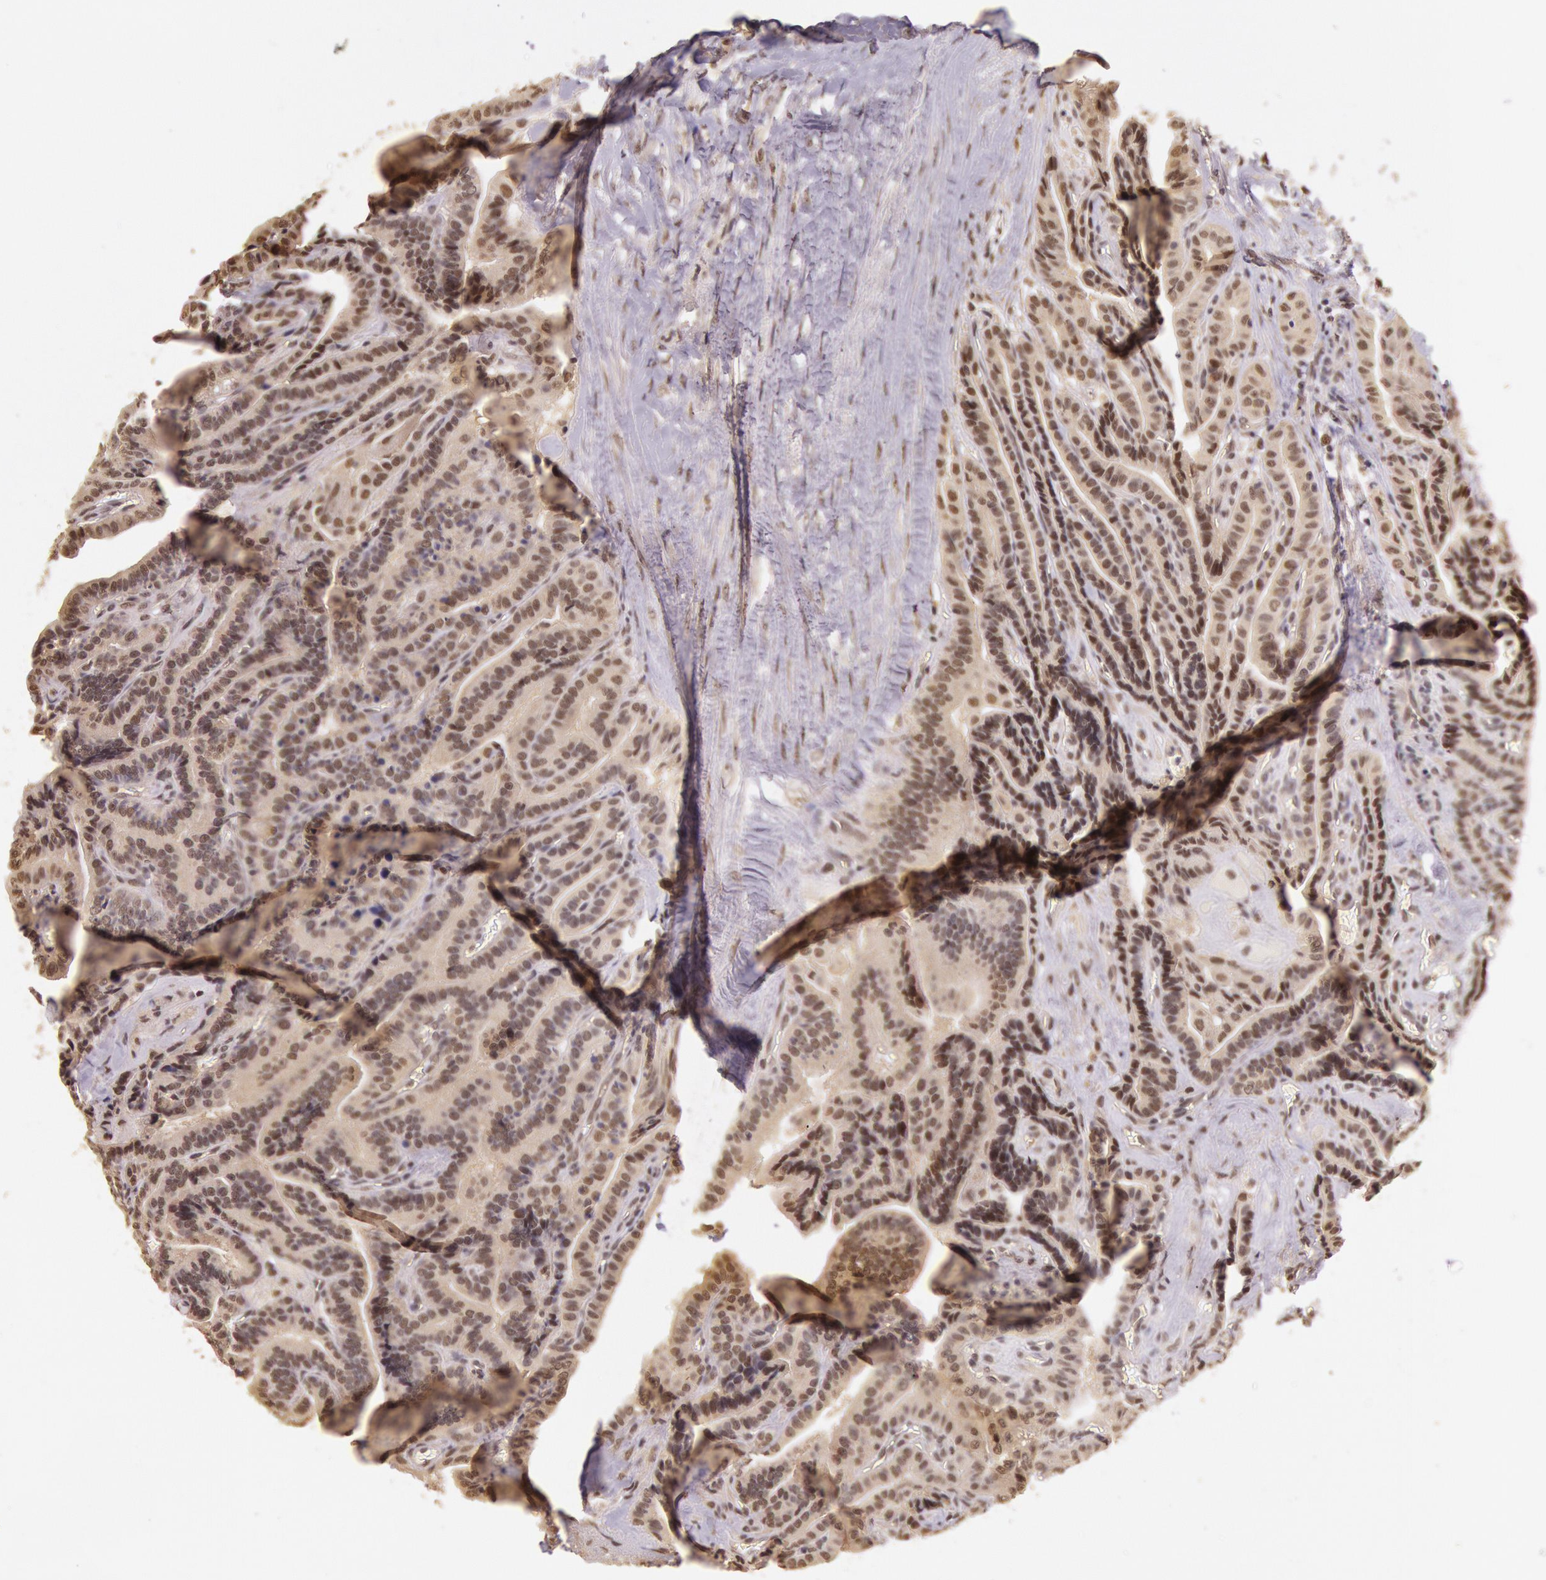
{"staining": {"intensity": "weak", "quantity": "25%-75%", "location": "cytoplasmic/membranous"}, "tissue": "thyroid cancer", "cell_type": "Tumor cells", "image_type": "cancer", "snomed": [{"axis": "morphology", "description": "Papillary adenocarcinoma, NOS"}, {"axis": "topography", "description": "Thyroid gland"}], "caption": "Immunohistochemical staining of thyroid cancer (papillary adenocarcinoma) reveals weak cytoplasmic/membranous protein staining in approximately 25%-75% of tumor cells.", "gene": "RTL10", "patient": {"sex": "male", "age": 87}}